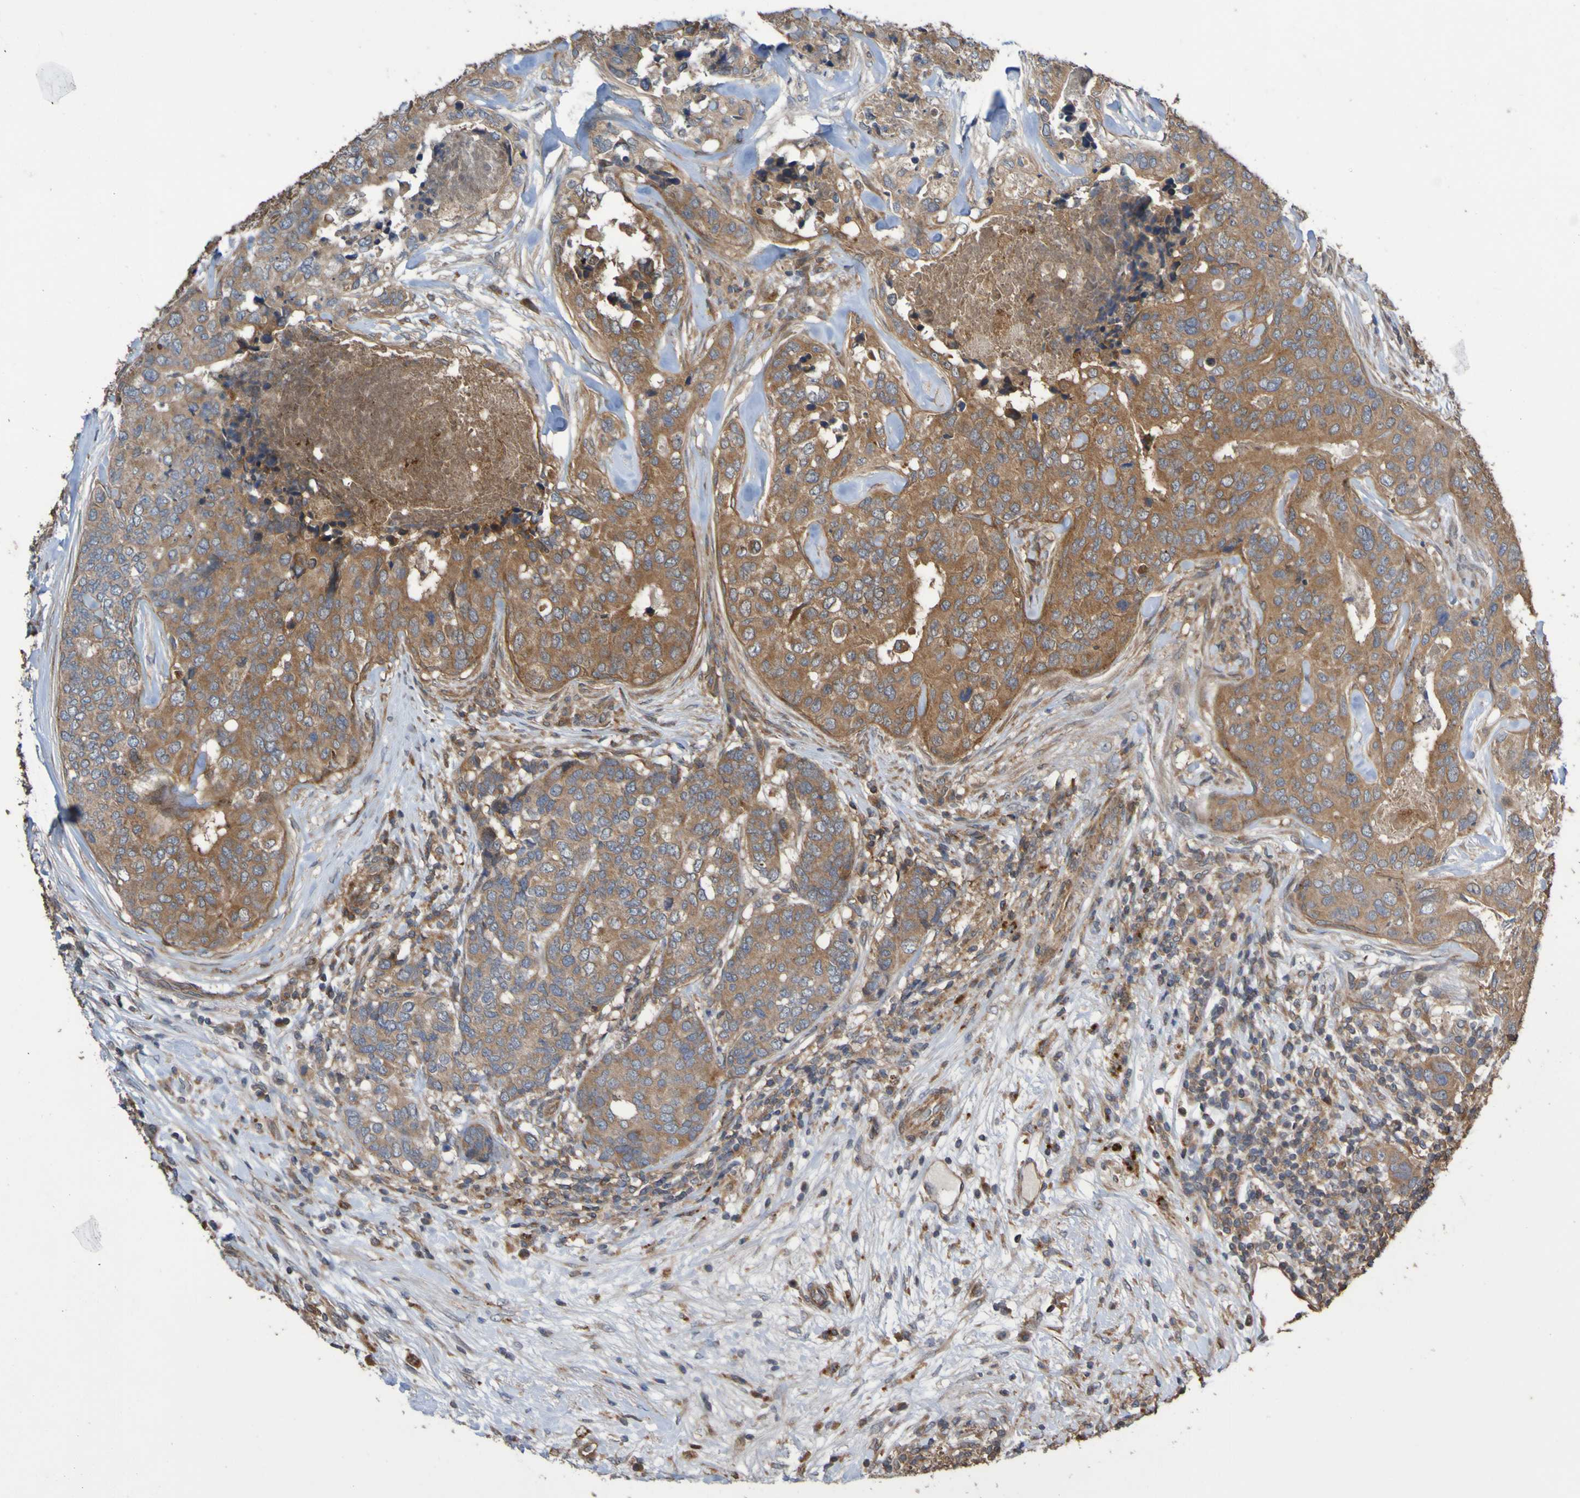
{"staining": {"intensity": "moderate", "quantity": ">75%", "location": "cytoplasmic/membranous"}, "tissue": "breast cancer", "cell_type": "Tumor cells", "image_type": "cancer", "snomed": [{"axis": "morphology", "description": "Lobular carcinoma"}, {"axis": "topography", "description": "Breast"}], "caption": "The photomicrograph demonstrates staining of breast cancer, revealing moderate cytoplasmic/membranous protein expression (brown color) within tumor cells.", "gene": "UCN", "patient": {"sex": "female", "age": 59}}